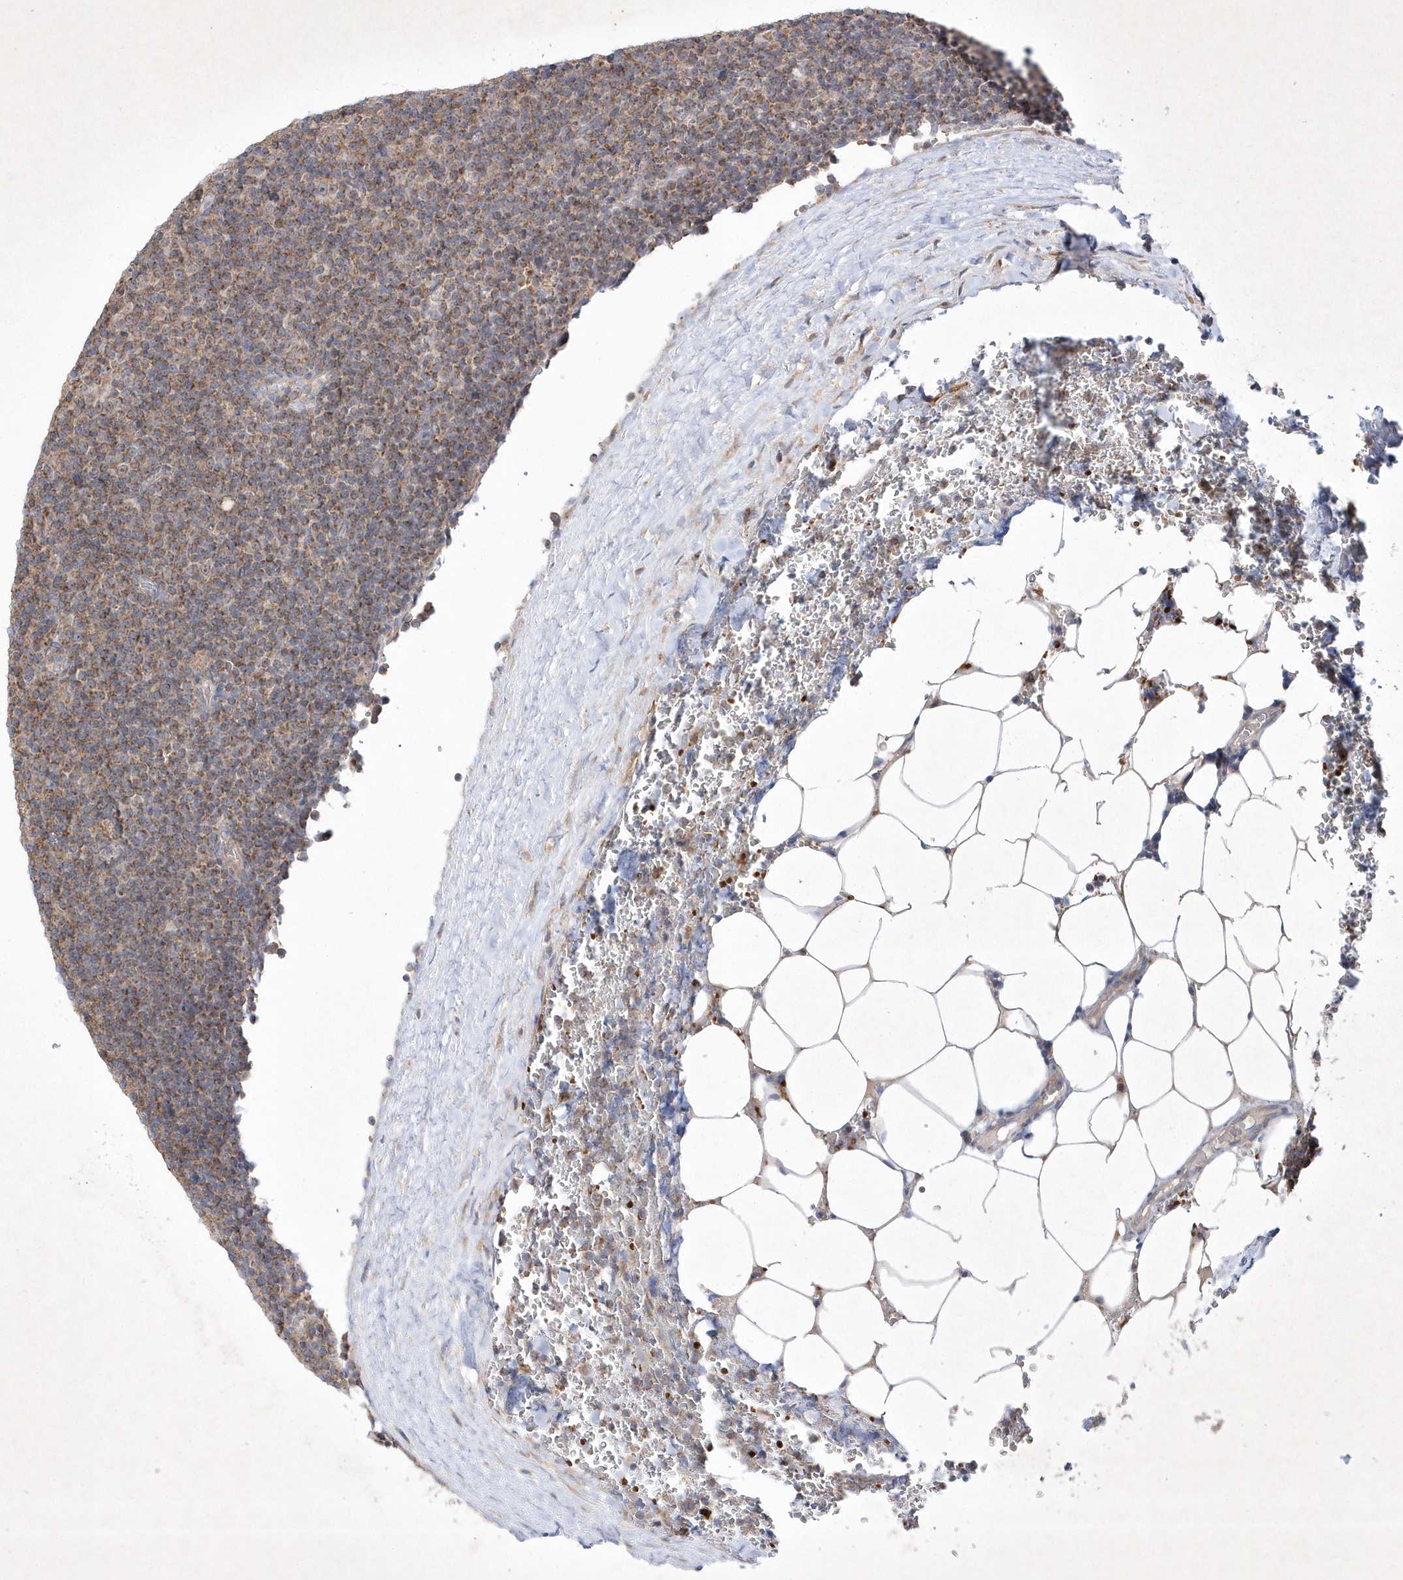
{"staining": {"intensity": "moderate", "quantity": ">75%", "location": "cytoplasmic/membranous"}, "tissue": "lymphoma", "cell_type": "Tumor cells", "image_type": "cancer", "snomed": [{"axis": "morphology", "description": "Malignant lymphoma, non-Hodgkin's type, Low grade"}, {"axis": "topography", "description": "Lymph node"}], "caption": "Tumor cells show medium levels of moderate cytoplasmic/membranous expression in about >75% of cells in human malignant lymphoma, non-Hodgkin's type (low-grade). The staining was performed using DAB (3,3'-diaminobenzidine), with brown indicating positive protein expression. Nuclei are stained blue with hematoxylin.", "gene": "OPA1", "patient": {"sex": "female", "age": 67}}